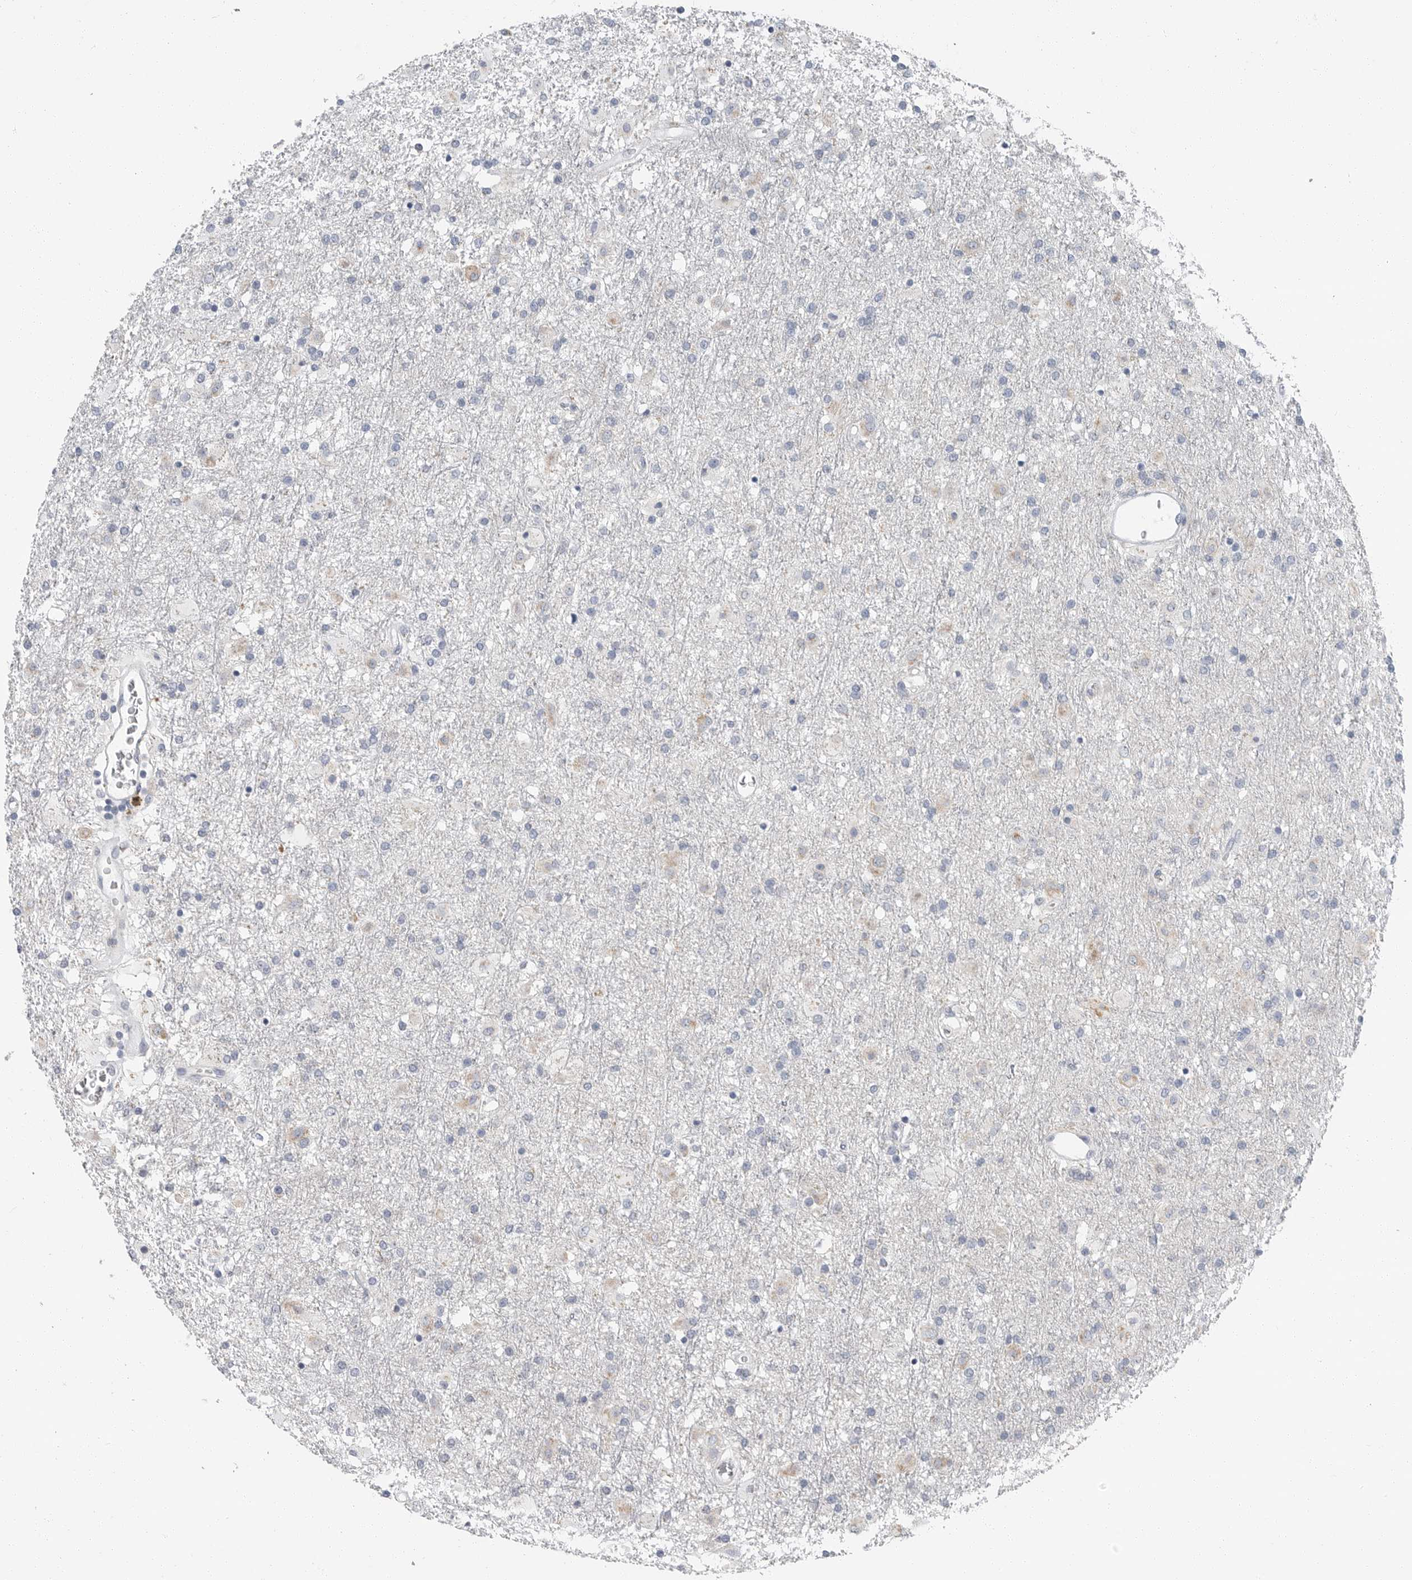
{"staining": {"intensity": "negative", "quantity": "none", "location": "none"}, "tissue": "glioma", "cell_type": "Tumor cells", "image_type": "cancer", "snomed": [{"axis": "morphology", "description": "Glioma, malignant, Low grade"}, {"axis": "topography", "description": "Brain"}], "caption": "Immunohistochemistry (IHC) image of neoplastic tissue: human low-grade glioma (malignant) stained with DAB reveals no significant protein staining in tumor cells.", "gene": "PLN", "patient": {"sex": "male", "age": 65}}